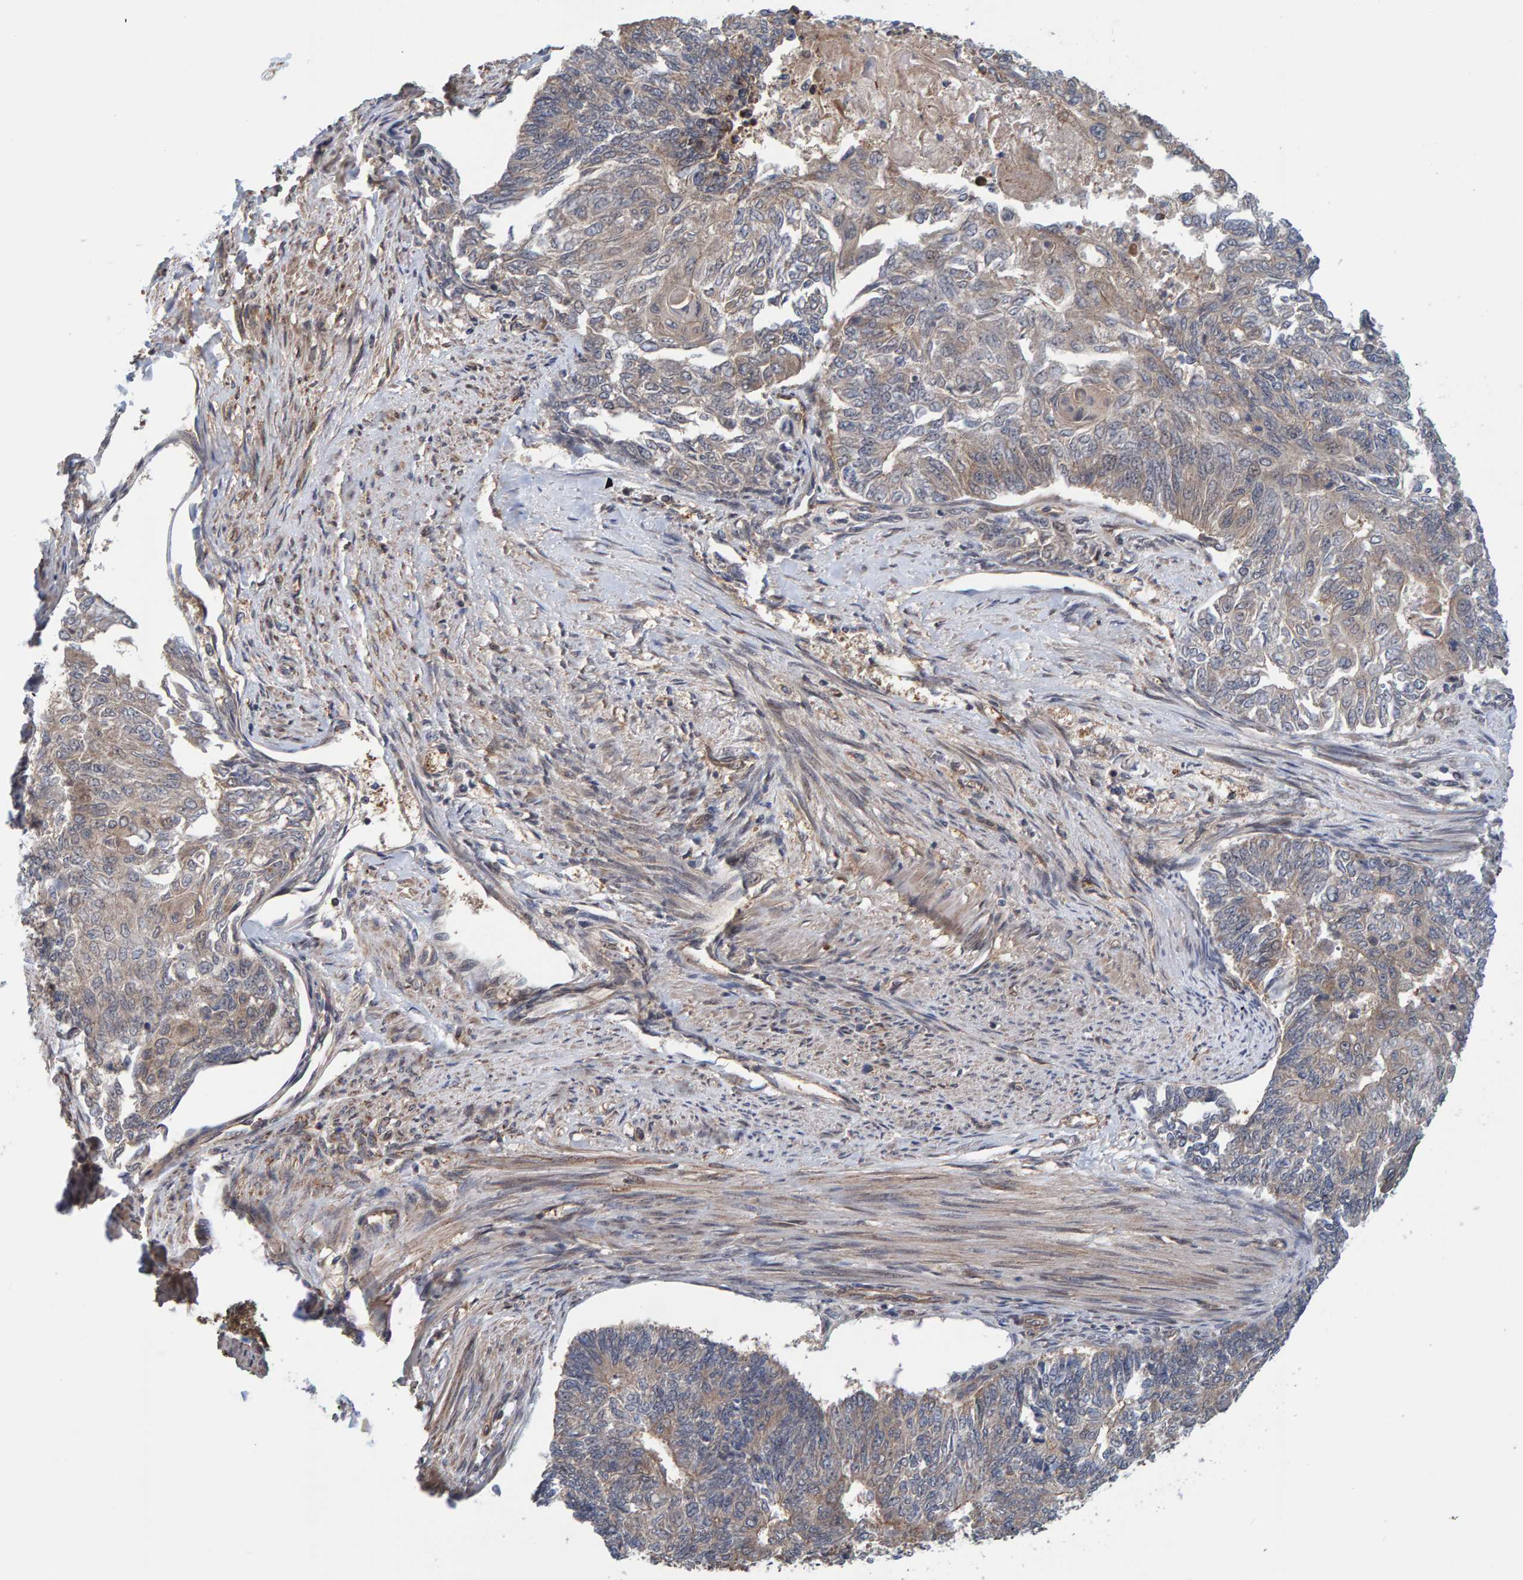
{"staining": {"intensity": "weak", "quantity": ">75%", "location": "cytoplasmic/membranous"}, "tissue": "endometrial cancer", "cell_type": "Tumor cells", "image_type": "cancer", "snomed": [{"axis": "morphology", "description": "Adenocarcinoma, NOS"}, {"axis": "topography", "description": "Endometrium"}], "caption": "Endometrial adenocarcinoma tissue displays weak cytoplasmic/membranous expression in about >75% of tumor cells, visualized by immunohistochemistry.", "gene": "SCRN2", "patient": {"sex": "female", "age": 32}}